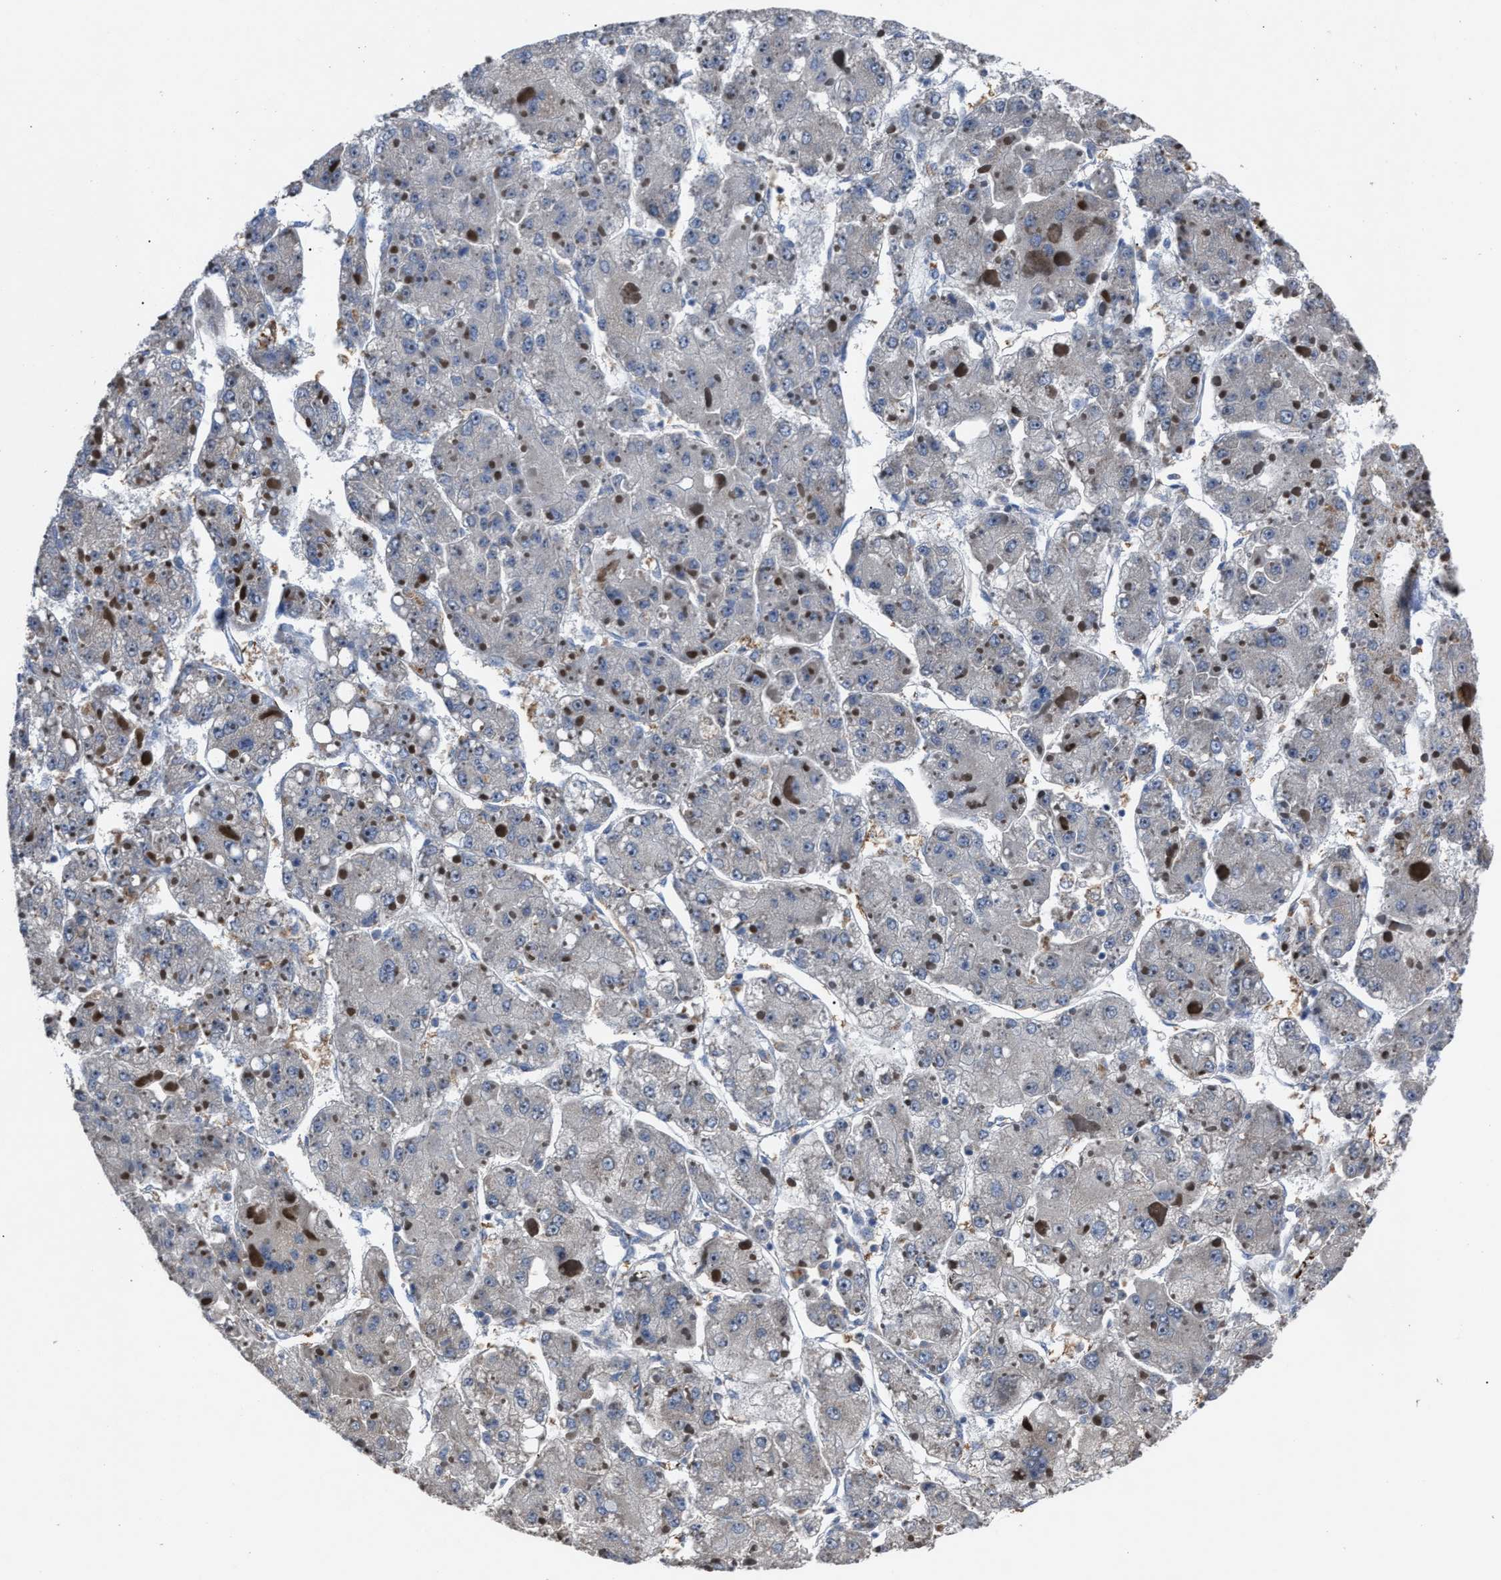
{"staining": {"intensity": "negative", "quantity": "none", "location": "none"}, "tissue": "liver cancer", "cell_type": "Tumor cells", "image_type": "cancer", "snomed": [{"axis": "morphology", "description": "Carcinoma, Hepatocellular, NOS"}, {"axis": "topography", "description": "Liver"}], "caption": "Immunohistochemical staining of human hepatocellular carcinoma (liver) displays no significant expression in tumor cells.", "gene": "UPF1", "patient": {"sex": "female", "age": 73}}